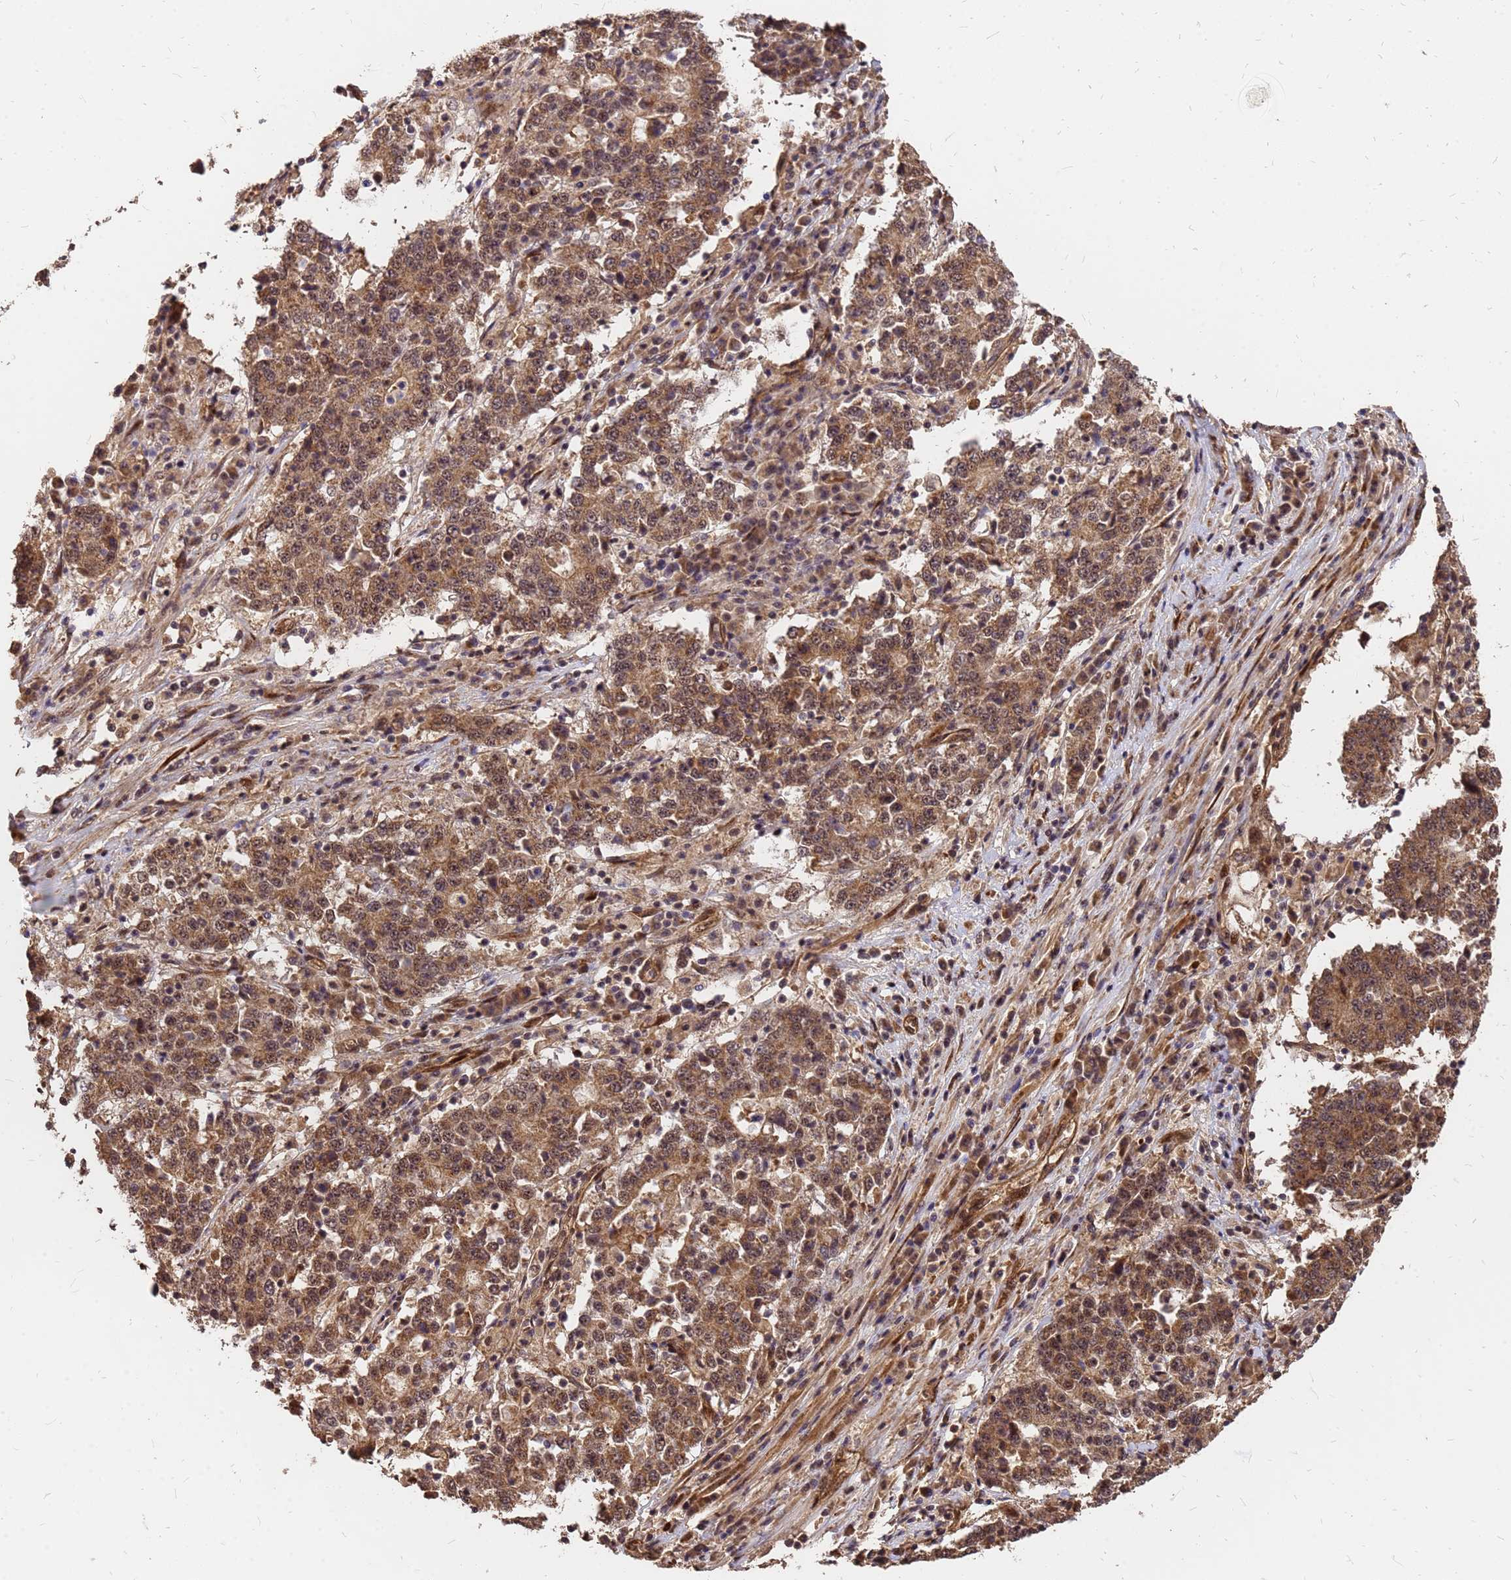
{"staining": {"intensity": "moderate", "quantity": ">75%", "location": "cytoplasmic/membranous,nuclear"}, "tissue": "stomach cancer", "cell_type": "Tumor cells", "image_type": "cancer", "snomed": [{"axis": "morphology", "description": "Adenocarcinoma, NOS"}, {"axis": "topography", "description": "Stomach"}], "caption": "High-power microscopy captured an immunohistochemistry (IHC) histopathology image of stomach adenocarcinoma, revealing moderate cytoplasmic/membranous and nuclear positivity in approximately >75% of tumor cells. The protein of interest is stained brown, and the nuclei are stained in blue (DAB (3,3'-diaminobenzidine) IHC with brightfield microscopy, high magnification).", "gene": "GPATCH8", "patient": {"sex": "male", "age": 59}}